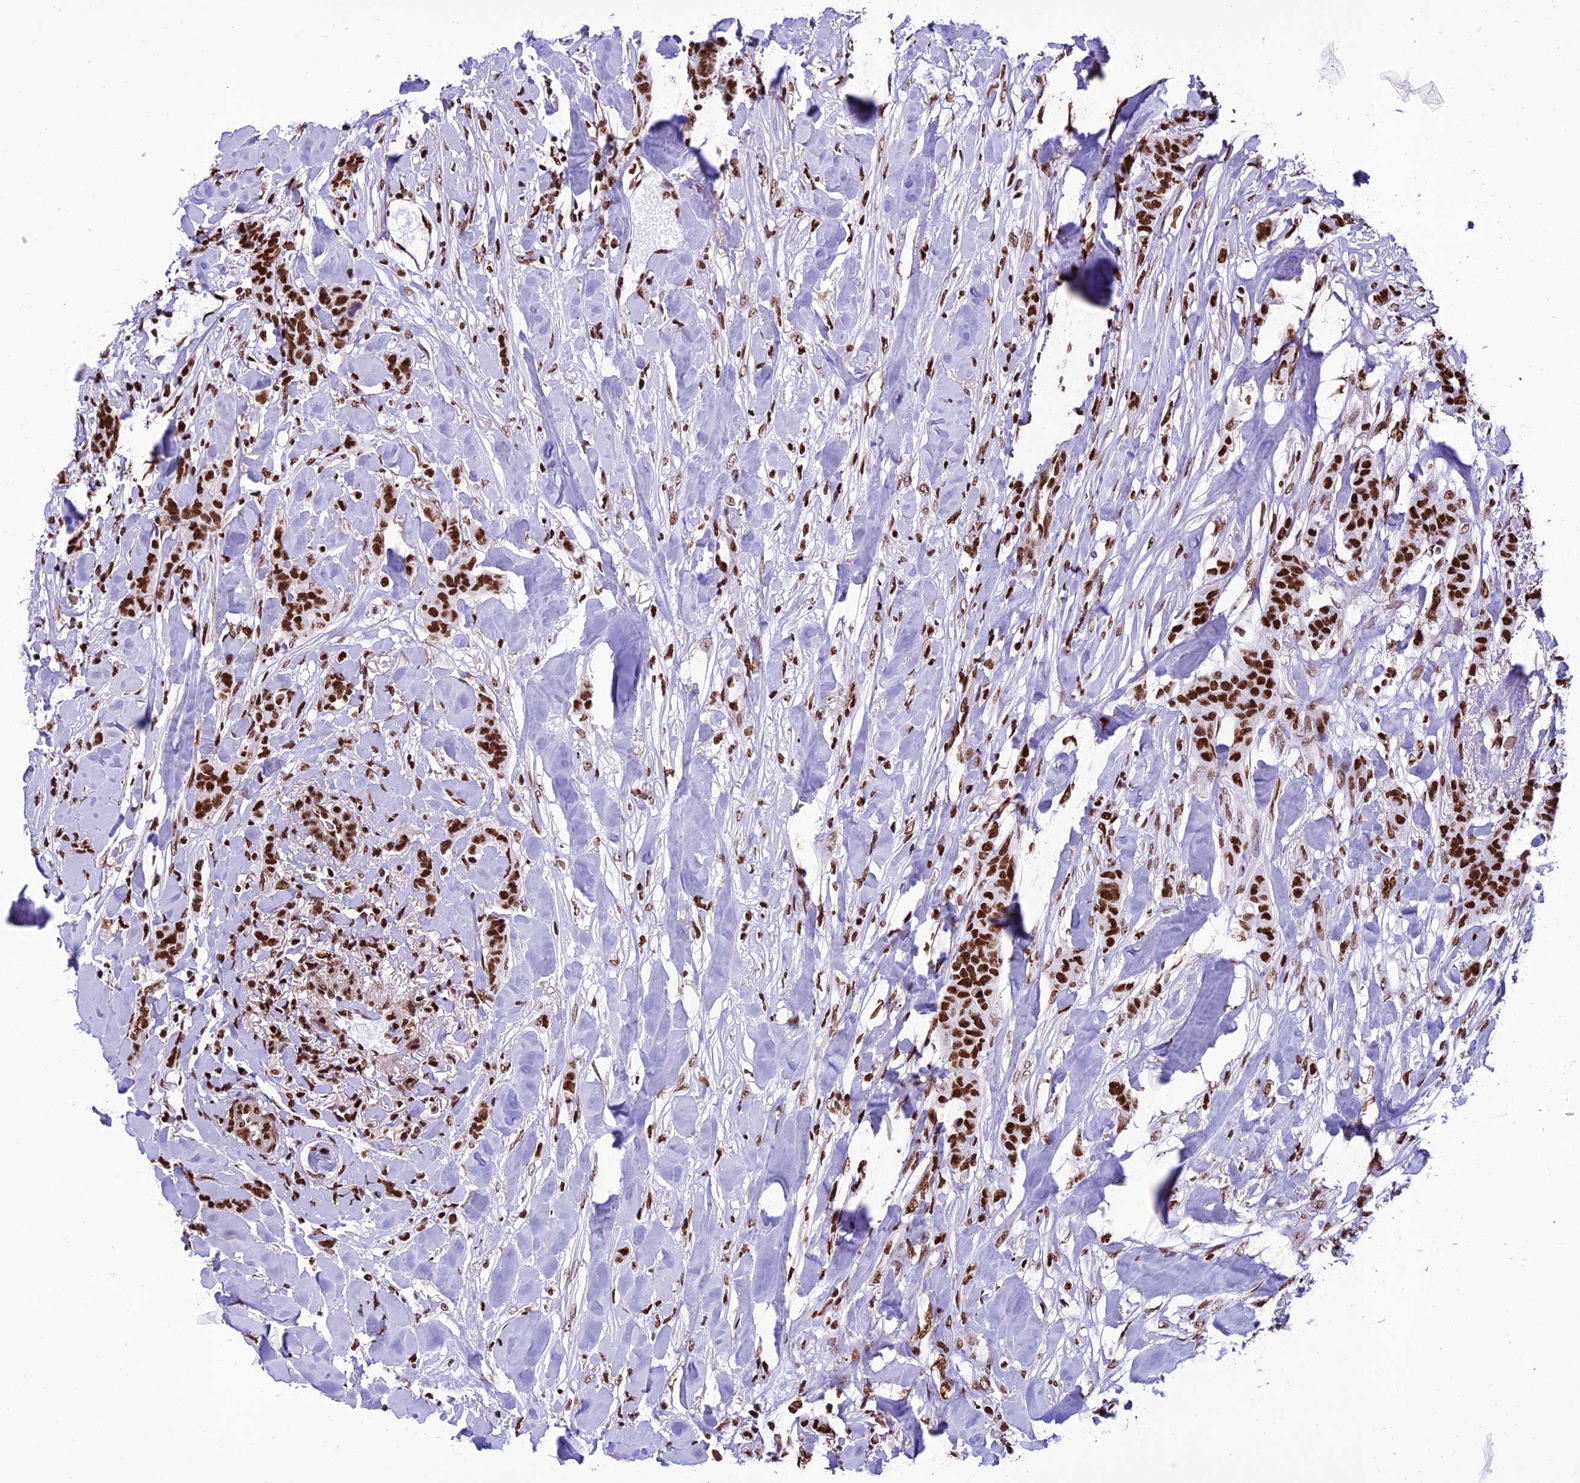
{"staining": {"intensity": "strong", "quantity": ">75%", "location": "nuclear"}, "tissue": "breast cancer", "cell_type": "Tumor cells", "image_type": "cancer", "snomed": [{"axis": "morphology", "description": "Duct carcinoma"}, {"axis": "topography", "description": "Breast"}], "caption": "About >75% of tumor cells in human invasive ductal carcinoma (breast) display strong nuclear protein staining as visualized by brown immunohistochemical staining.", "gene": "INO80E", "patient": {"sex": "female", "age": 40}}